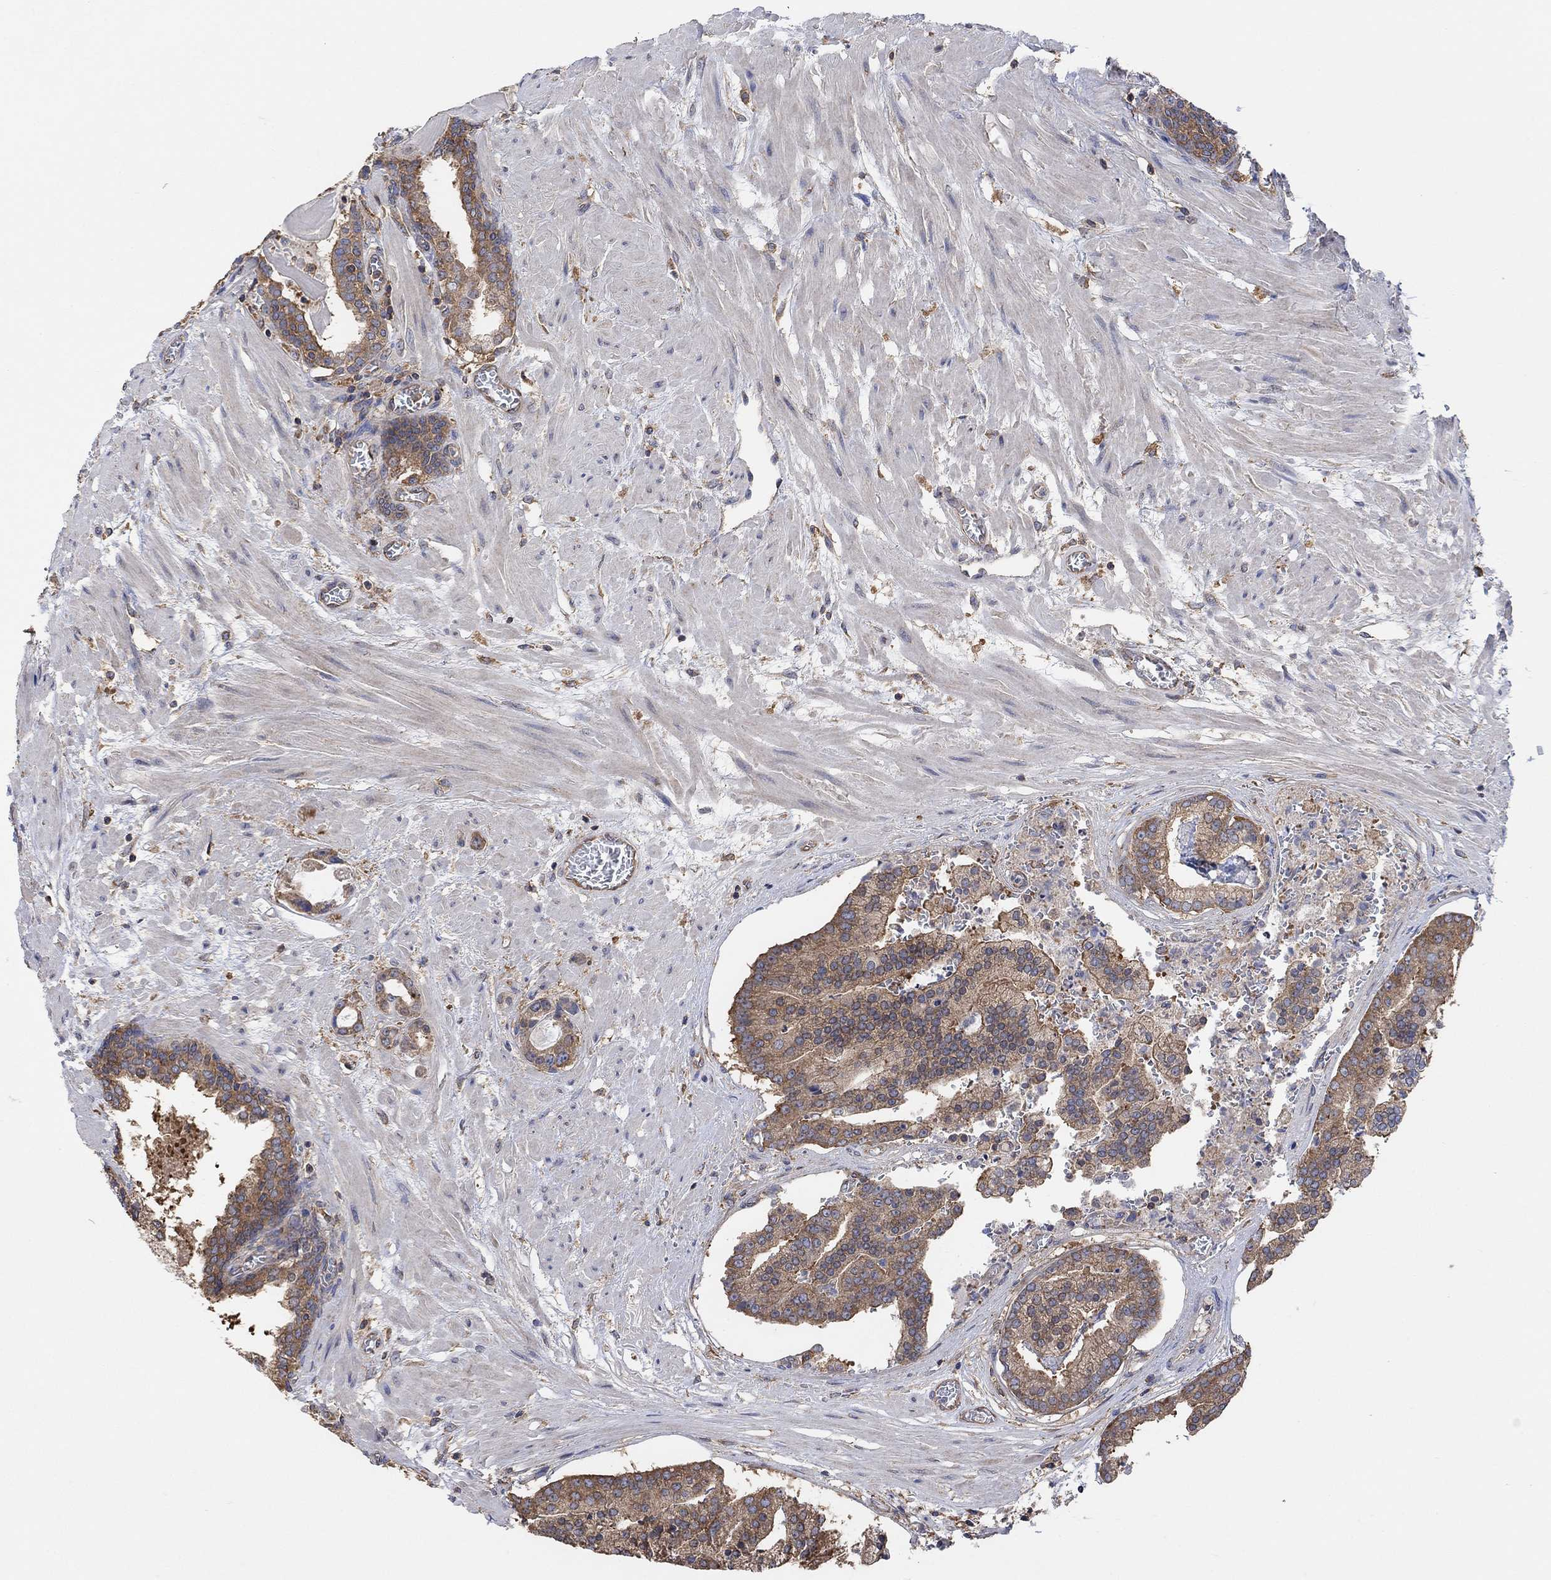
{"staining": {"intensity": "moderate", "quantity": ">75%", "location": "cytoplasmic/membranous"}, "tissue": "prostate cancer", "cell_type": "Tumor cells", "image_type": "cancer", "snomed": [{"axis": "morphology", "description": "Adenocarcinoma, NOS"}, {"axis": "topography", "description": "Prostate and seminal vesicle, NOS"}, {"axis": "topography", "description": "Prostate"}], "caption": "Protein expression analysis of human prostate adenocarcinoma reveals moderate cytoplasmic/membranous expression in about >75% of tumor cells. (Stains: DAB in brown, nuclei in blue, Microscopy: brightfield microscopy at high magnification).", "gene": "BLOC1S3", "patient": {"sex": "male", "age": 44}}